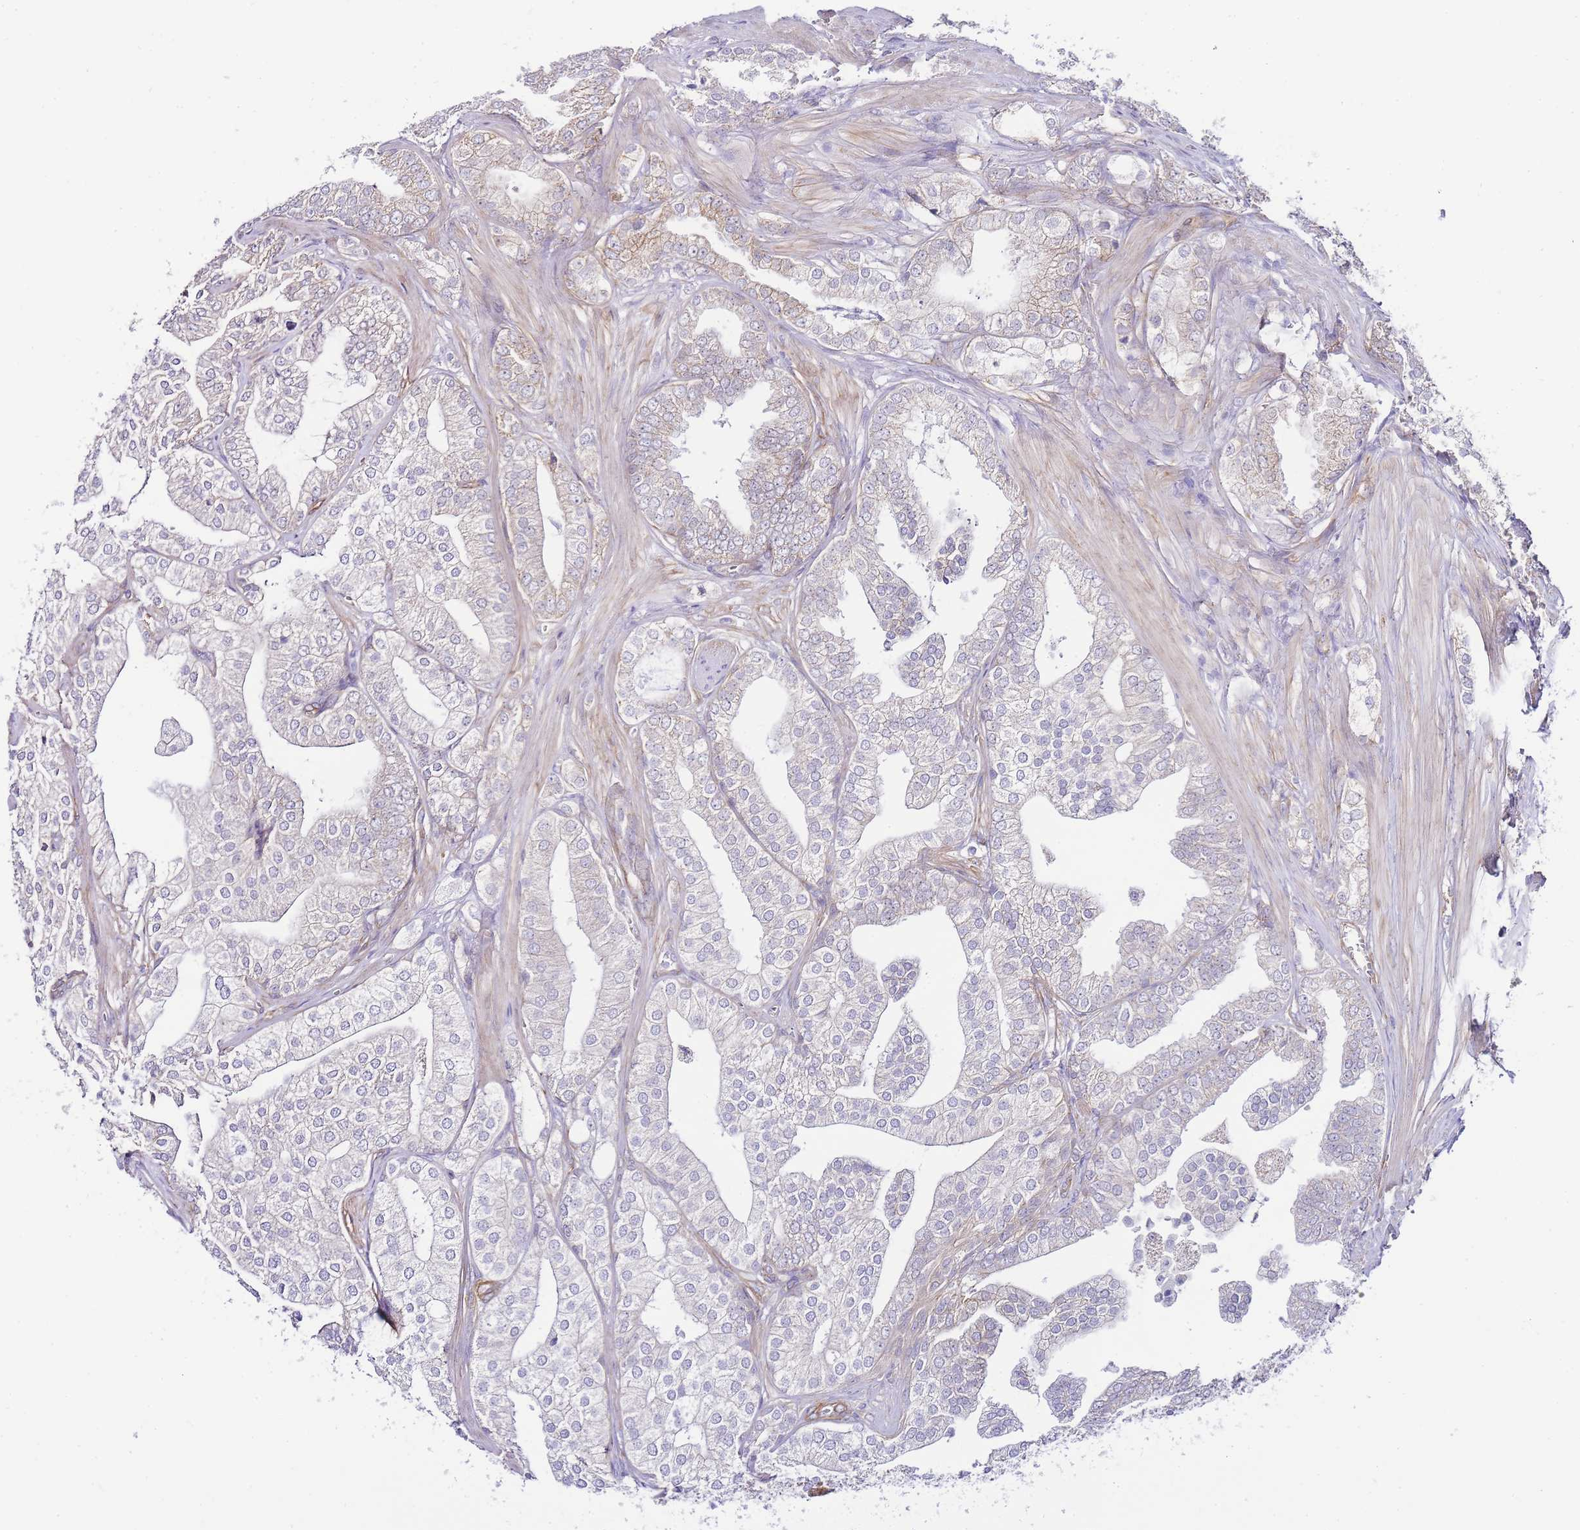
{"staining": {"intensity": "negative", "quantity": "none", "location": "none"}, "tissue": "prostate cancer", "cell_type": "Tumor cells", "image_type": "cancer", "snomed": [{"axis": "morphology", "description": "Adenocarcinoma, High grade"}, {"axis": "topography", "description": "Prostate"}], "caption": "Tumor cells show no significant expression in prostate cancer.", "gene": "PDCD7", "patient": {"sex": "male", "age": 50}}